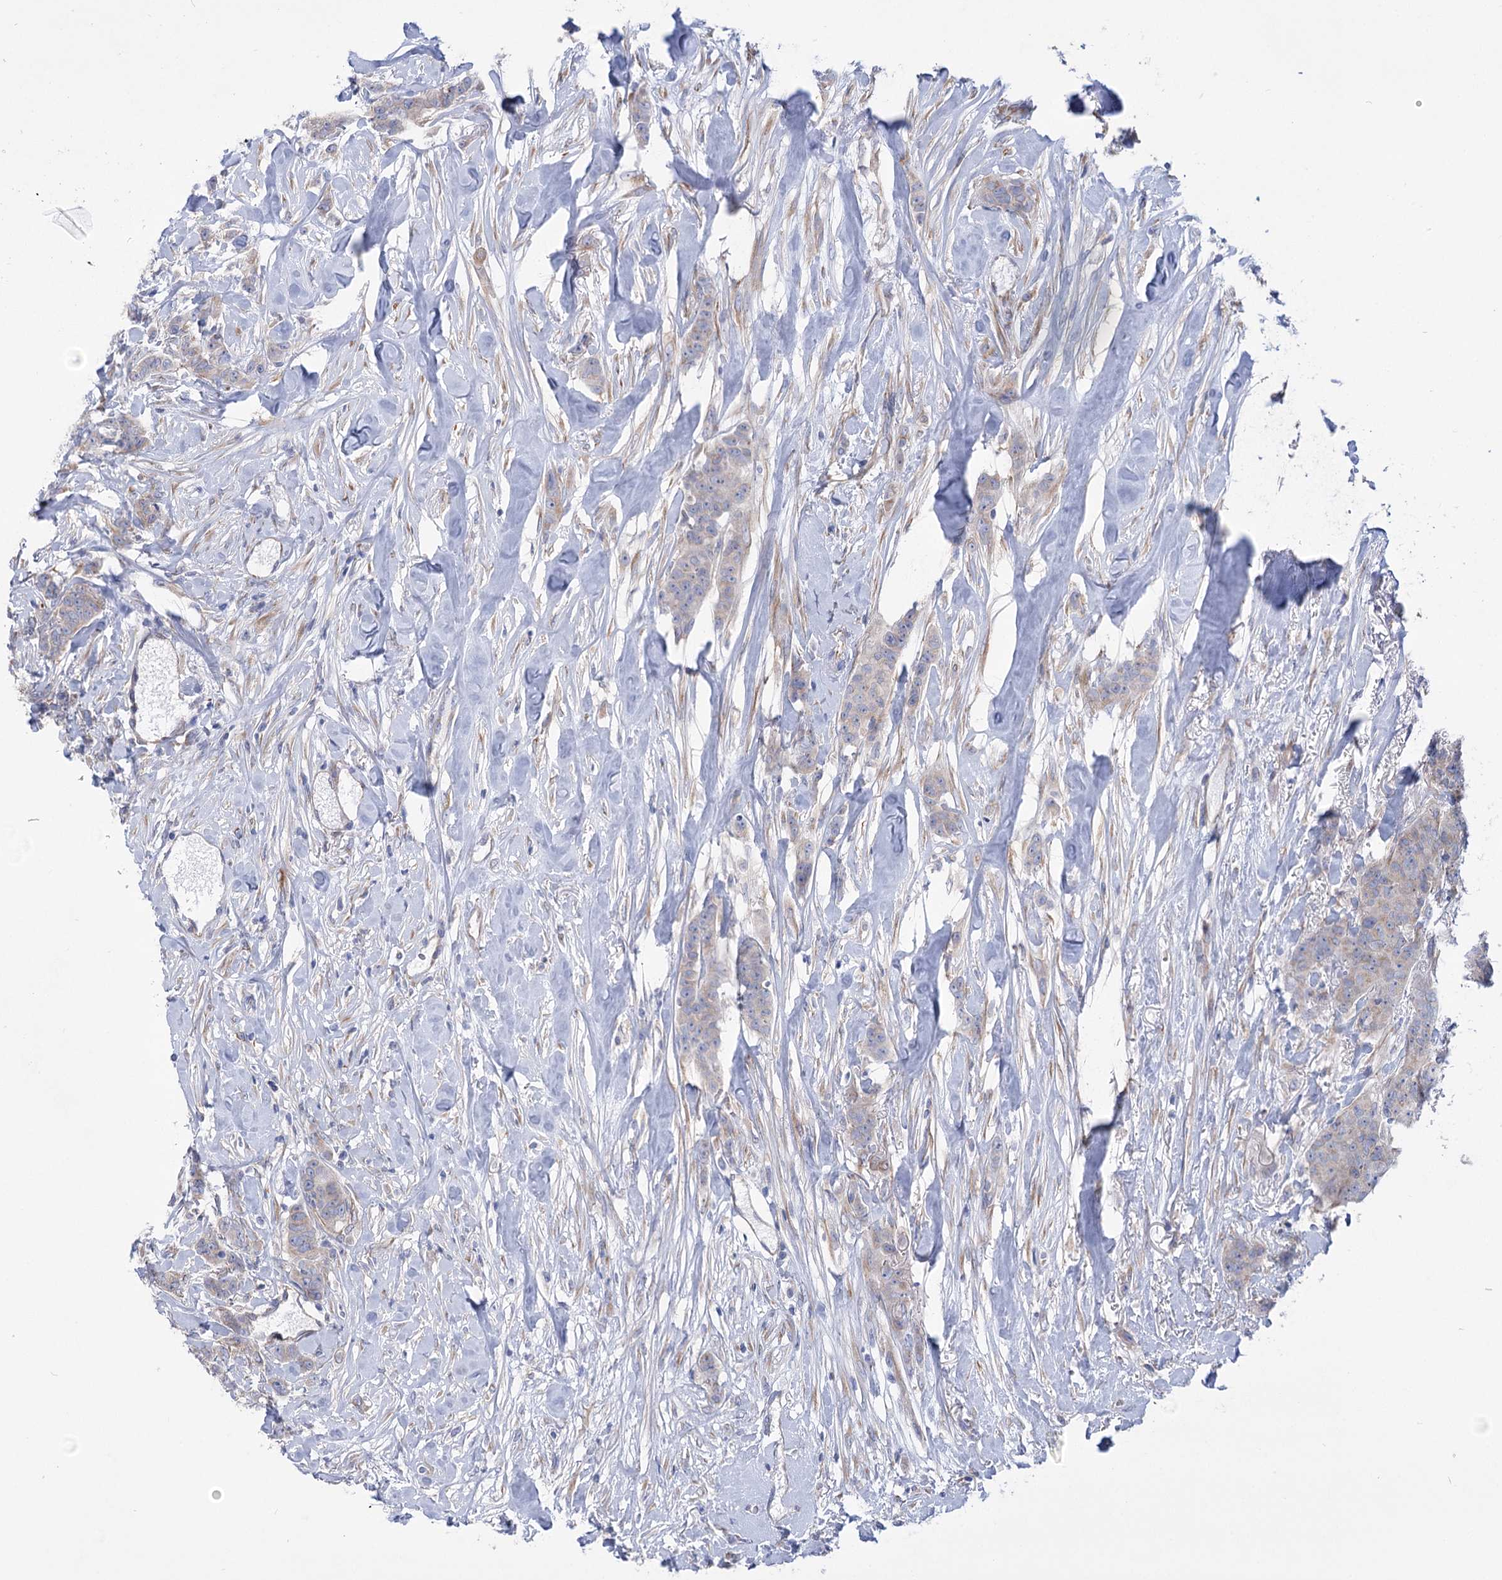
{"staining": {"intensity": "negative", "quantity": "none", "location": "none"}, "tissue": "breast cancer", "cell_type": "Tumor cells", "image_type": "cancer", "snomed": [{"axis": "morphology", "description": "Duct carcinoma"}, {"axis": "topography", "description": "Breast"}], "caption": "Tumor cells are negative for brown protein staining in breast intraductal carcinoma.", "gene": "LRRC34", "patient": {"sex": "female", "age": 40}}